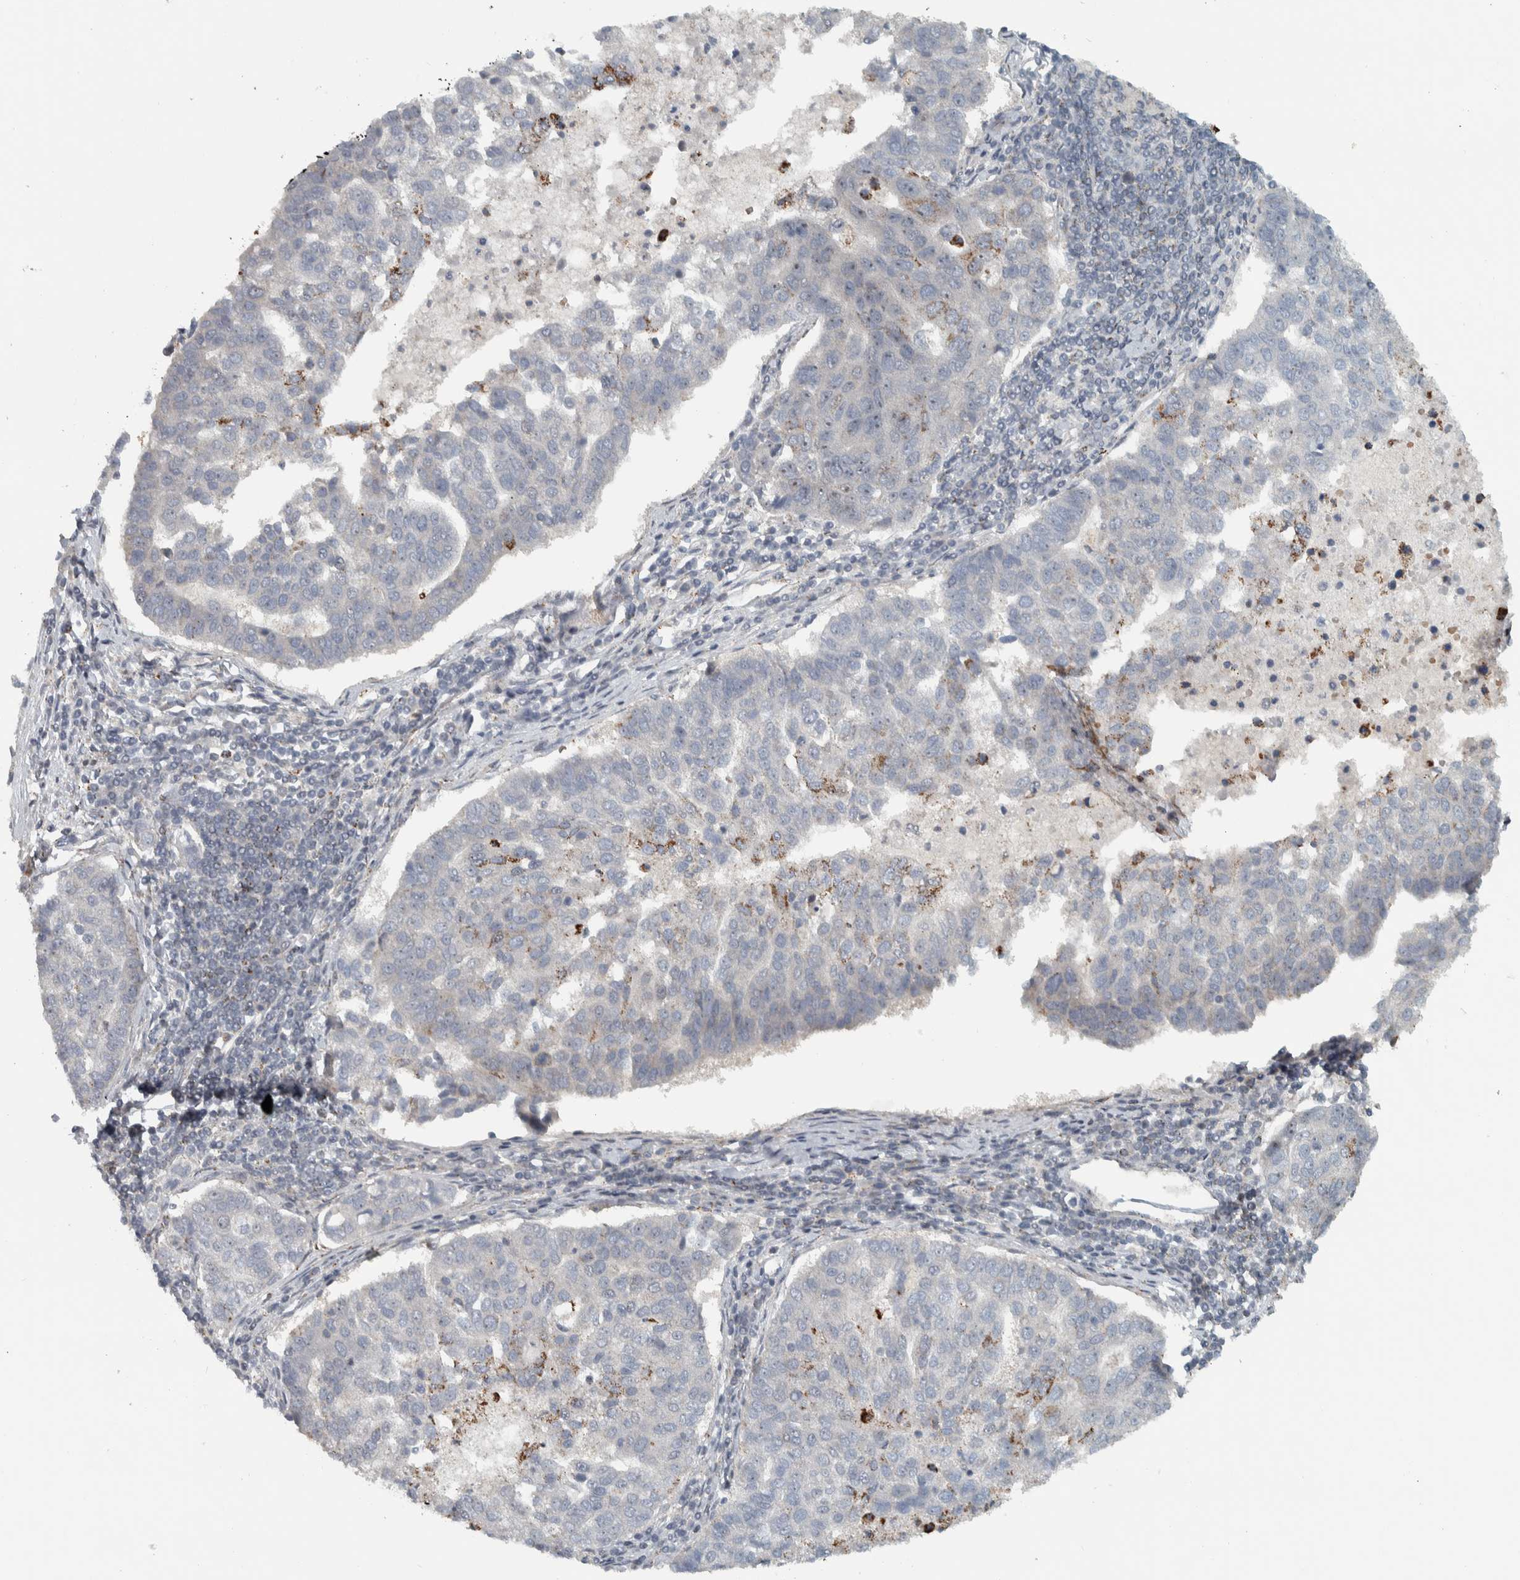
{"staining": {"intensity": "moderate", "quantity": "<25%", "location": "cytoplasmic/membranous"}, "tissue": "pancreatic cancer", "cell_type": "Tumor cells", "image_type": "cancer", "snomed": [{"axis": "morphology", "description": "Adenocarcinoma, NOS"}, {"axis": "topography", "description": "Pancreas"}], "caption": "This histopathology image displays pancreatic adenocarcinoma stained with immunohistochemistry to label a protein in brown. The cytoplasmic/membranous of tumor cells show moderate positivity for the protein. Nuclei are counter-stained blue.", "gene": "PPM1K", "patient": {"sex": "female", "age": 61}}